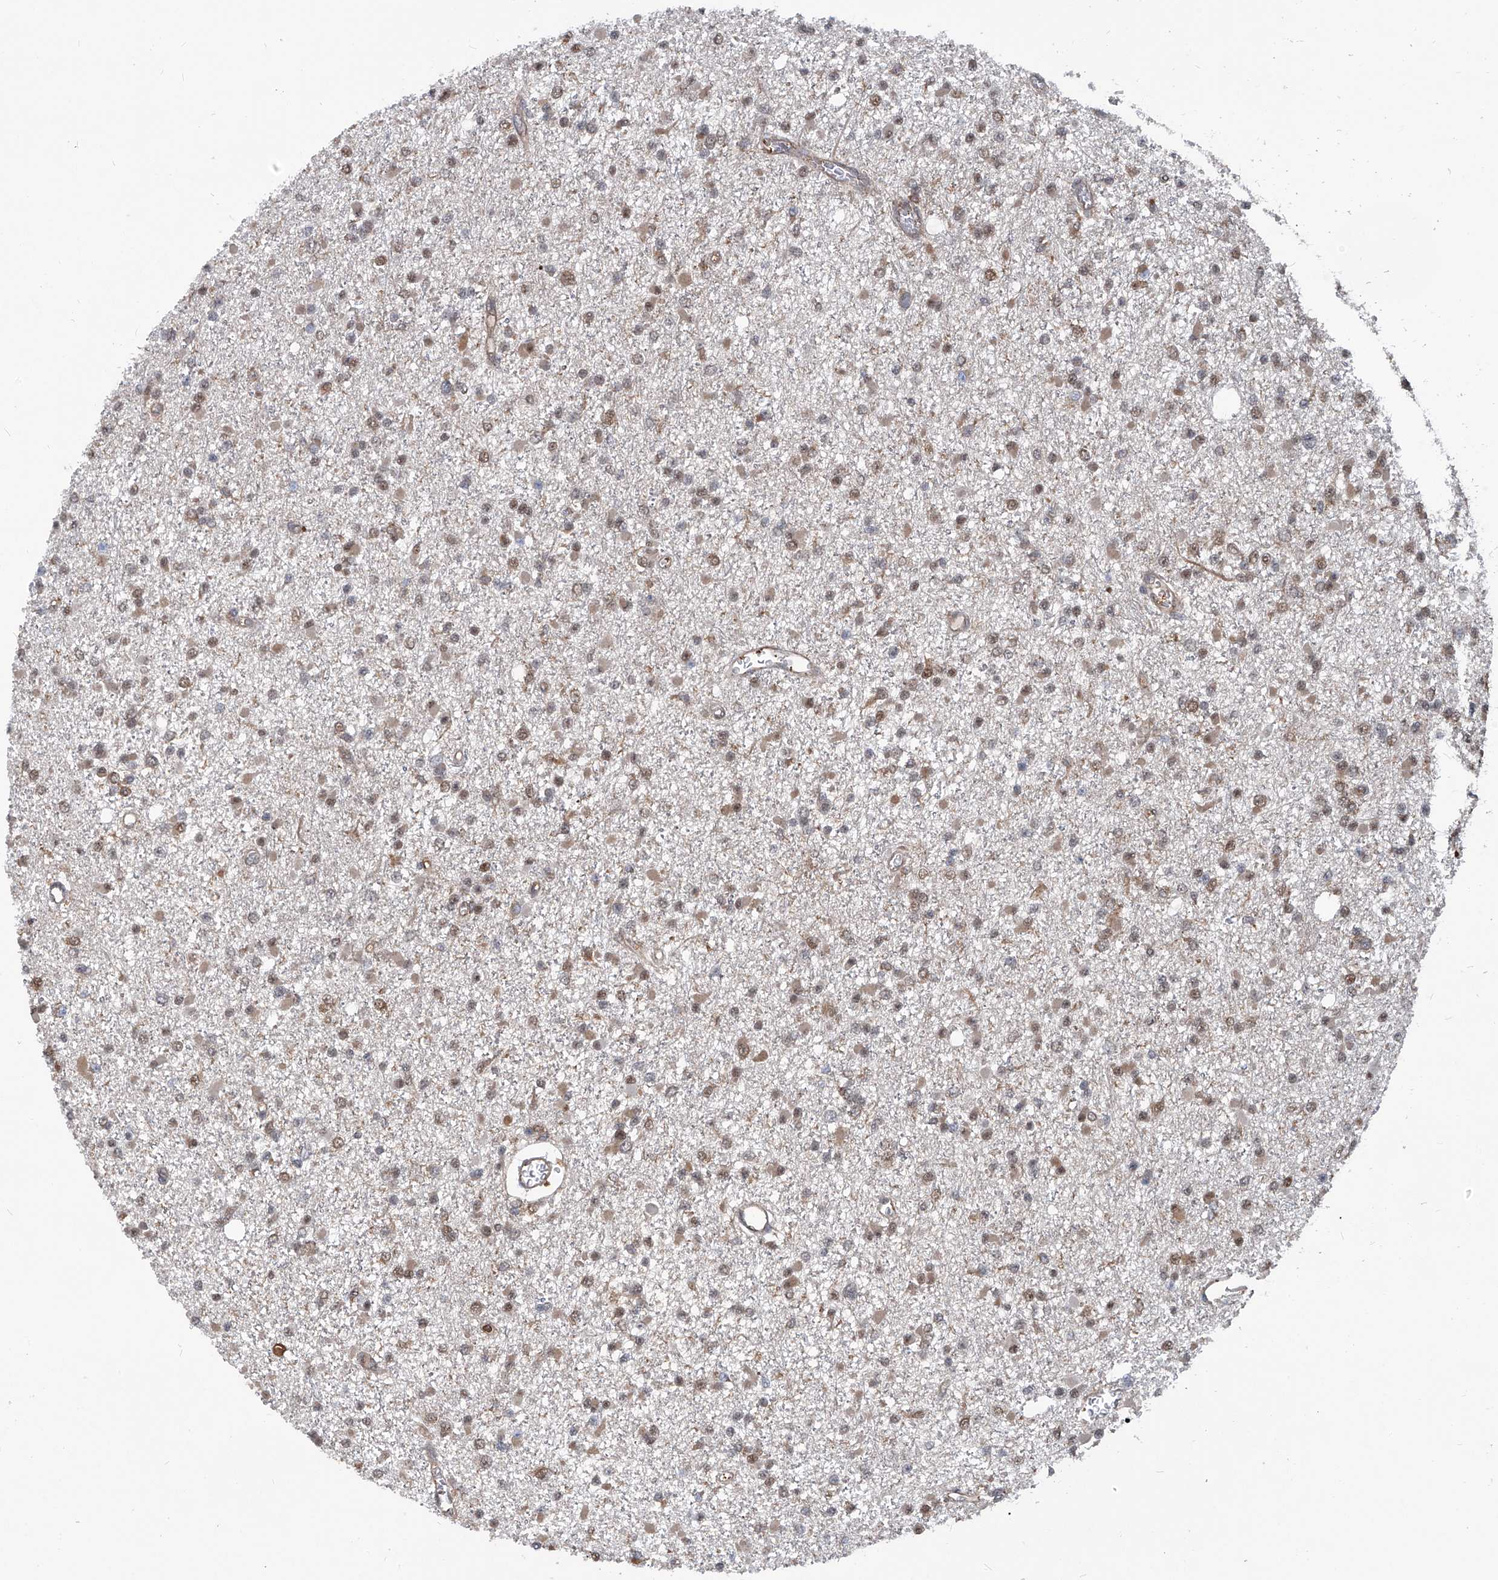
{"staining": {"intensity": "moderate", "quantity": "25%-75%", "location": "nuclear"}, "tissue": "glioma", "cell_type": "Tumor cells", "image_type": "cancer", "snomed": [{"axis": "morphology", "description": "Glioma, malignant, Low grade"}, {"axis": "topography", "description": "Brain"}], "caption": "A micrograph showing moderate nuclear staining in about 25%-75% of tumor cells in glioma, as visualized by brown immunohistochemical staining.", "gene": "PSMB1", "patient": {"sex": "female", "age": 22}}